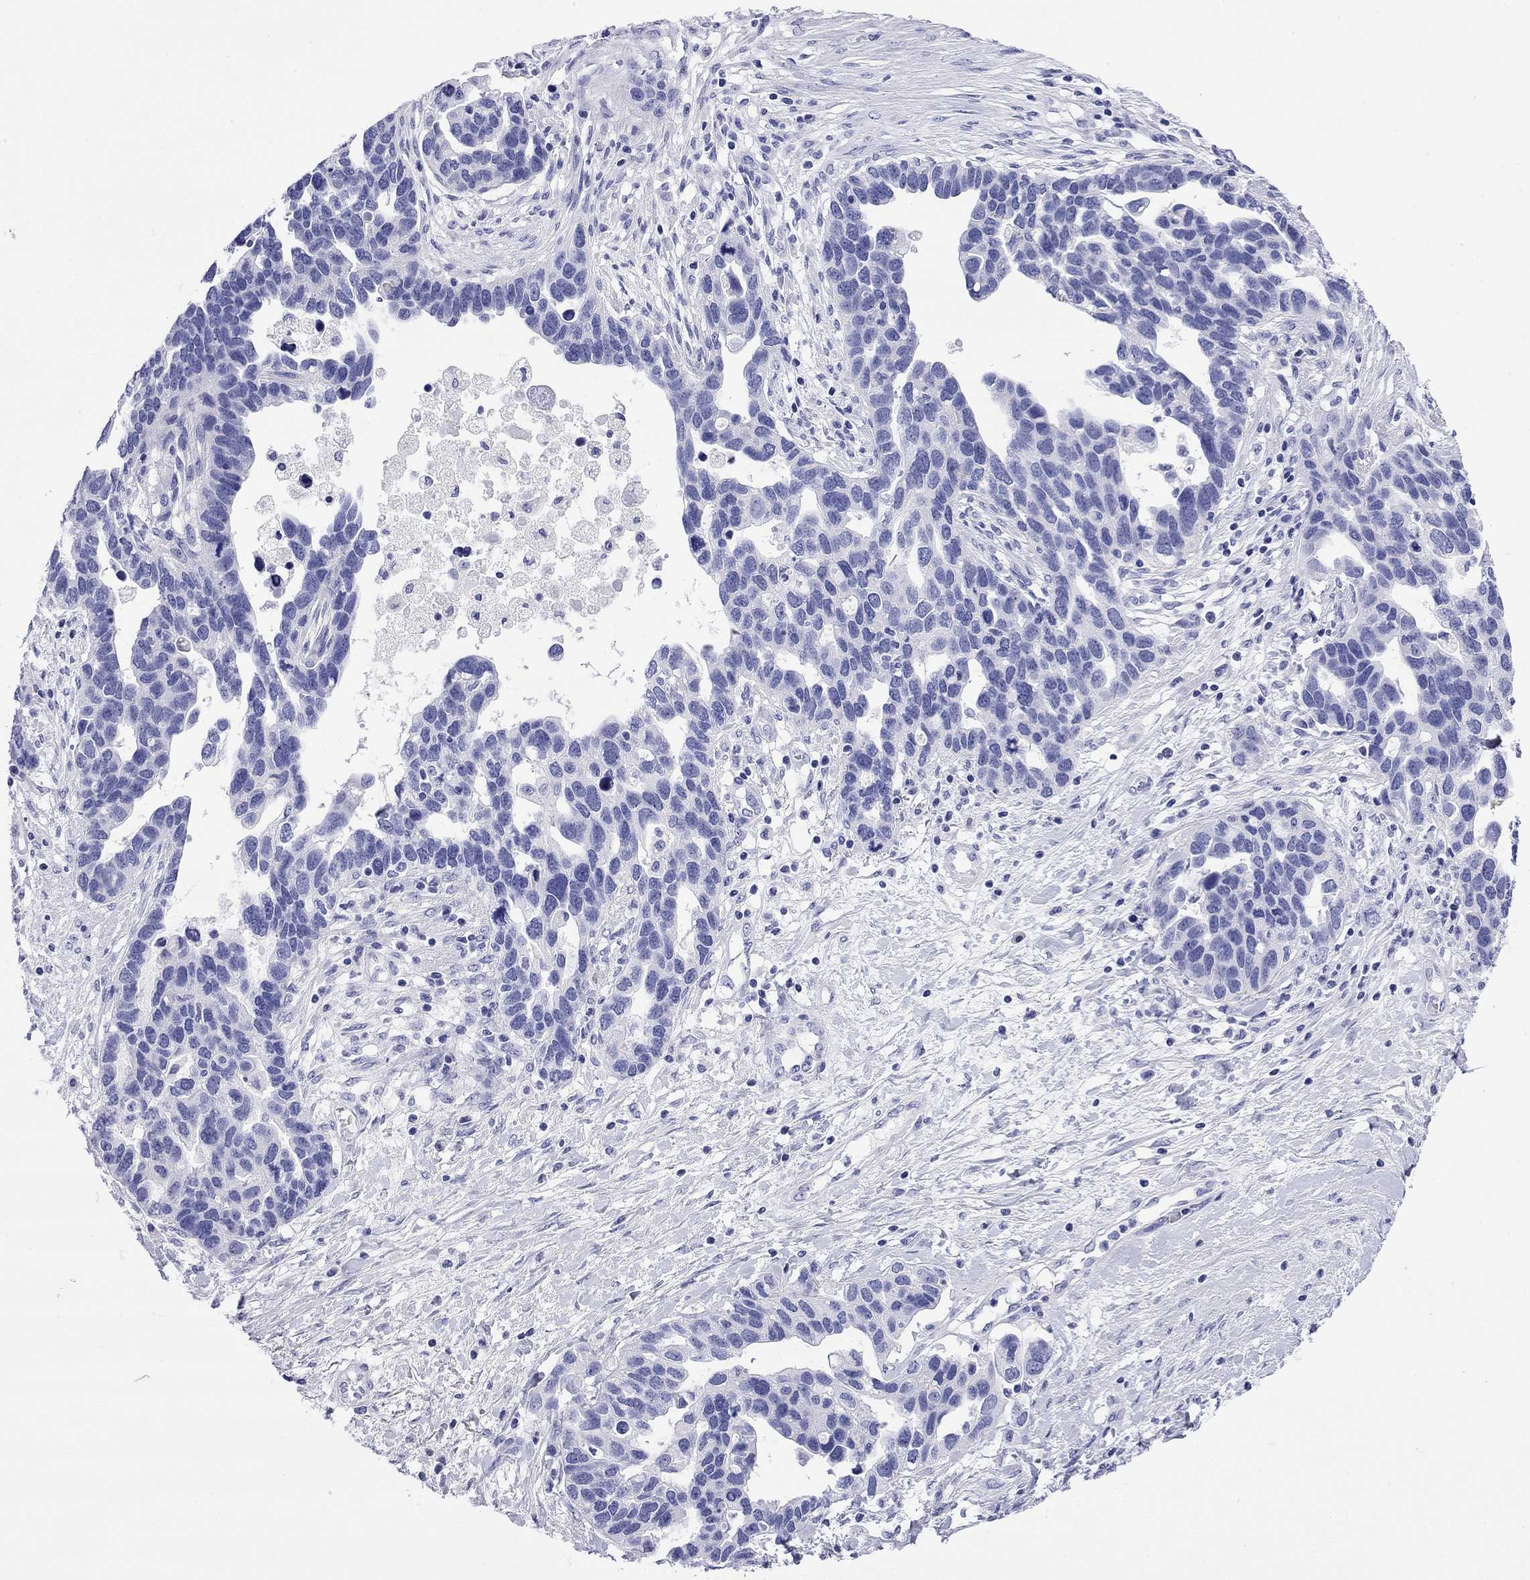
{"staining": {"intensity": "negative", "quantity": "none", "location": "none"}, "tissue": "ovarian cancer", "cell_type": "Tumor cells", "image_type": "cancer", "snomed": [{"axis": "morphology", "description": "Cystadenocarcinoma, serous, NOS"}, {"axis": "topography", "description": "Ovary"}], "caption": "The IHC photomicrograph has no significant staining in tumor cells of ovarian cancer (serous cystadenocarcinoma) tissue.", "gene": "FIGLA", "patient": {"sex": "female", "age": 54}}